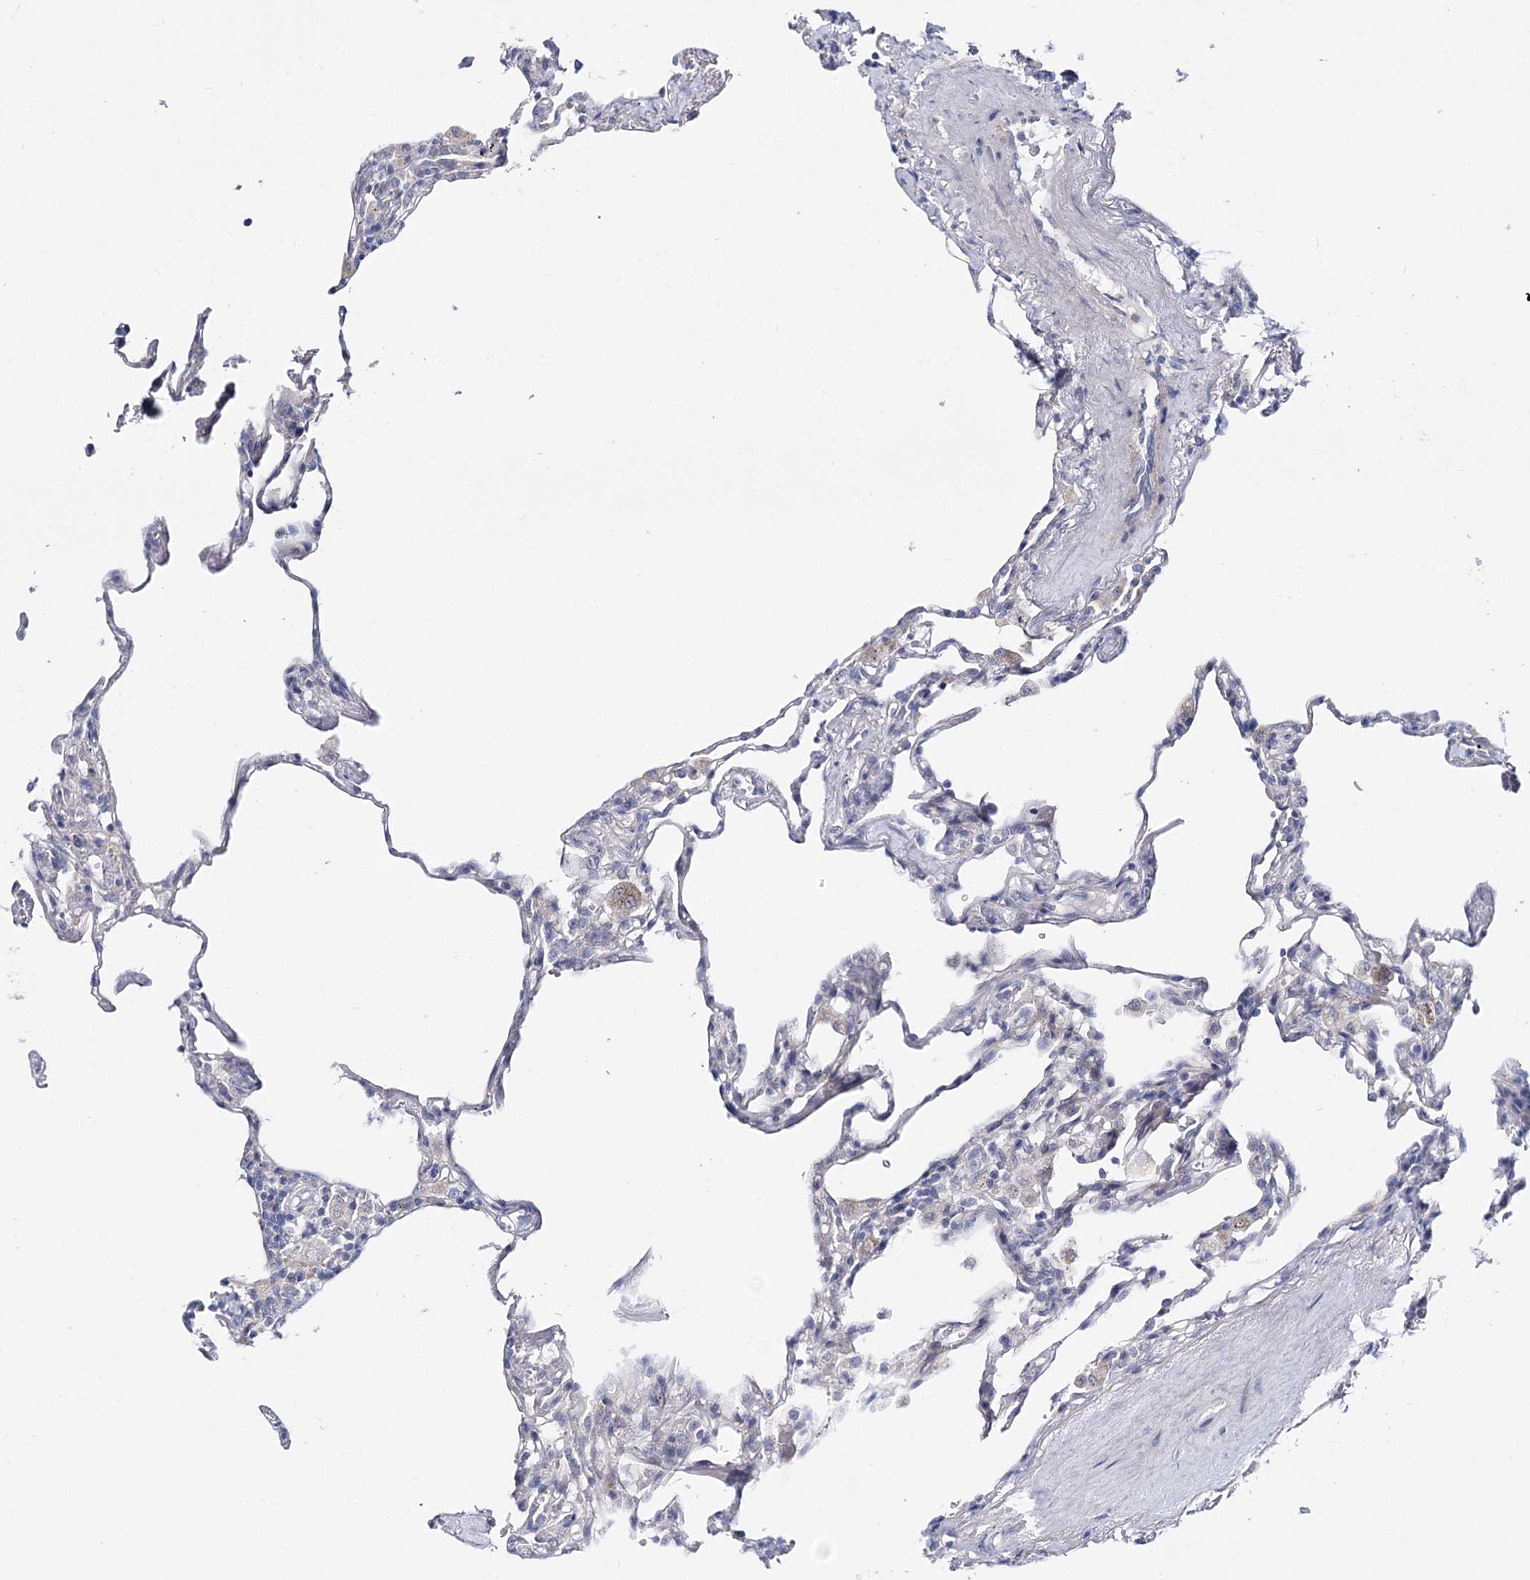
{"staining": {"intensity": "negative", "quantity": "none", "location": "none"}, "tissue": "lung", "cell_type": "Alveolar cells", "image_type": "normal", "snomed": [{"axis": "morphology", "description": "Normal tissue, NOS"}, {"axis": "topography", "description": "Lung"}], "caption": "High power microscopy histopathology image of an immunohistochemistry micrograph of unremarkable lung, revealing no significant expression in alveolar cells.", "gene": "ANO1", "patient": {"sex": "male", "age": 59}}